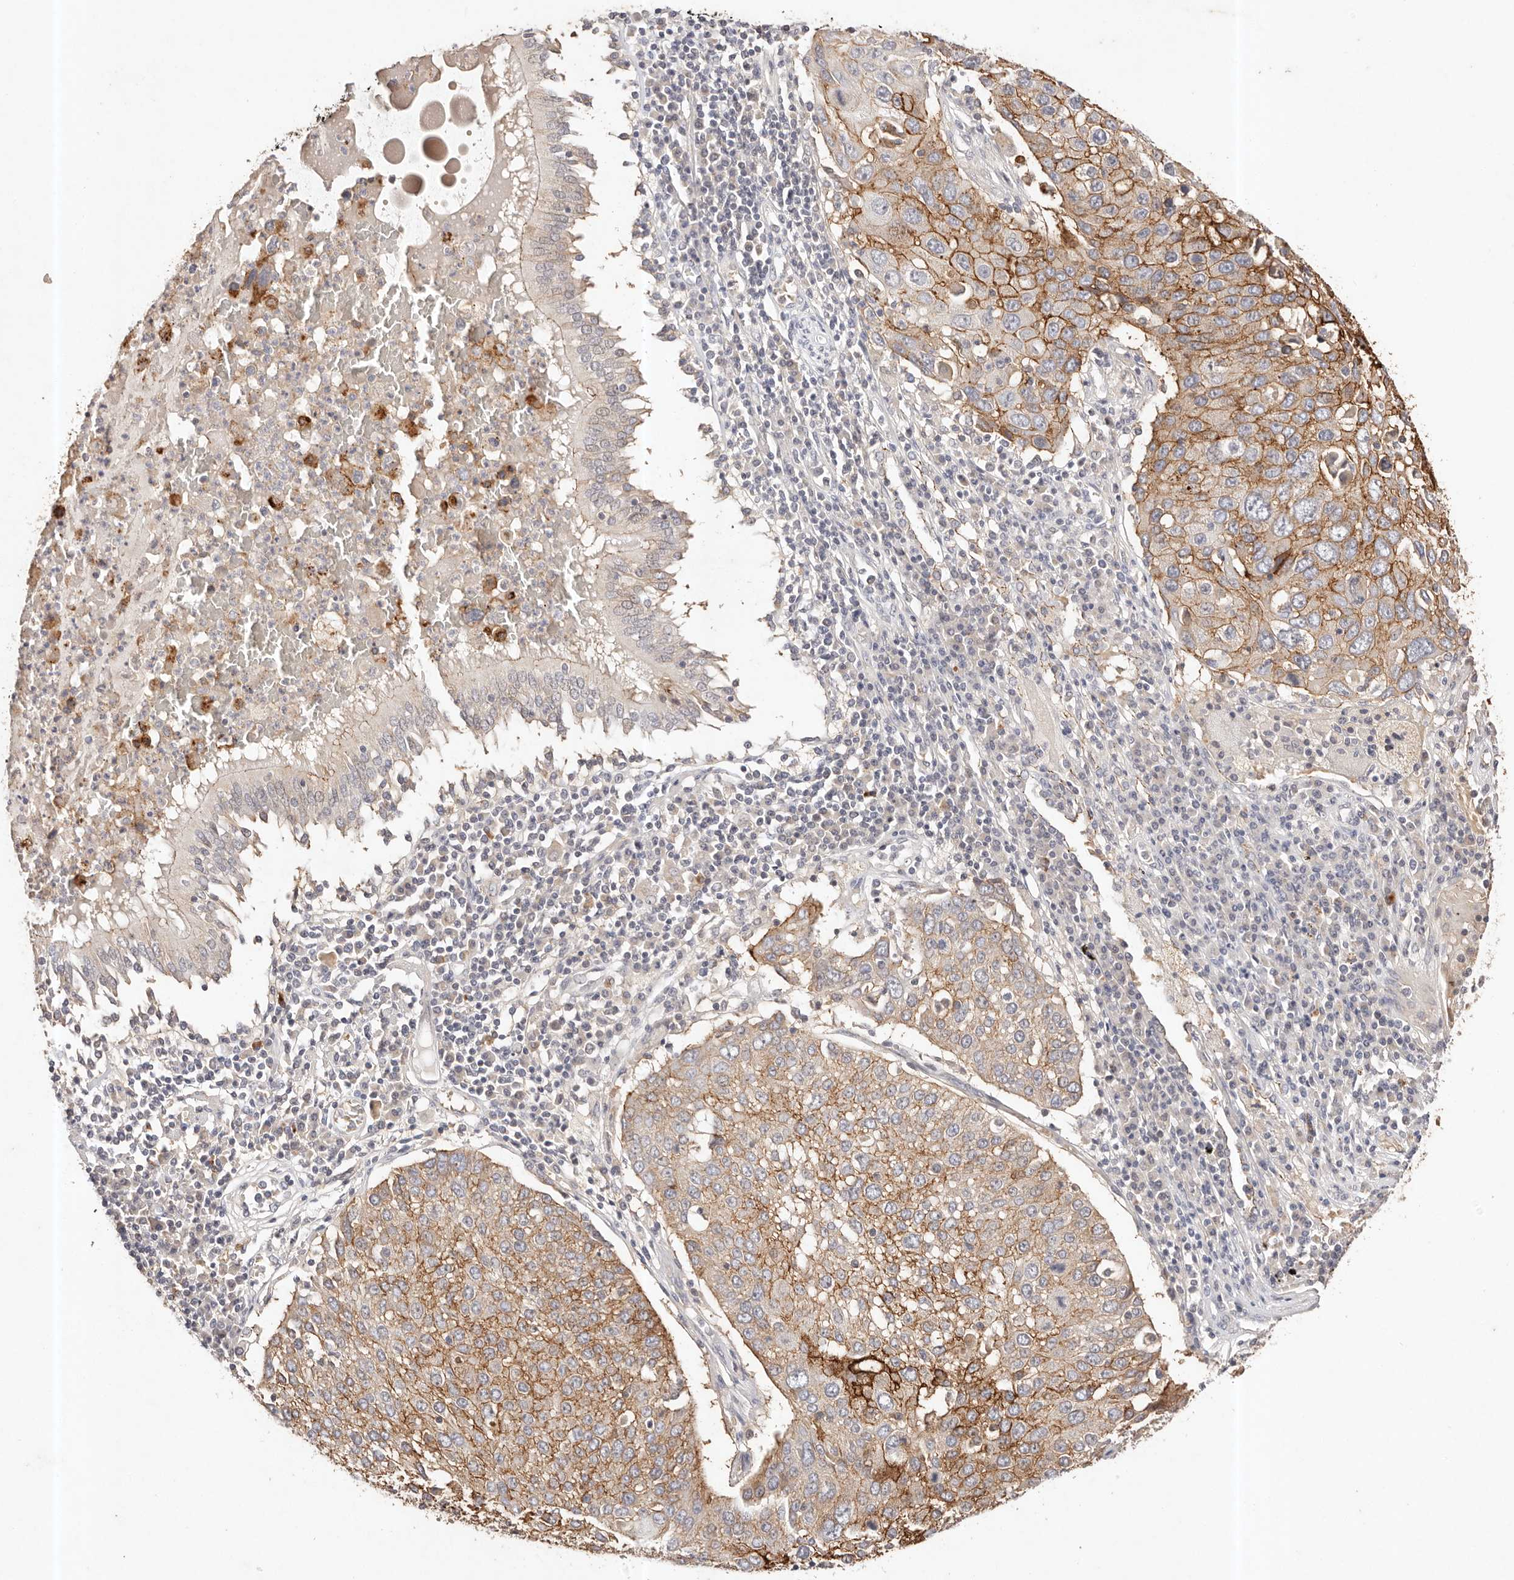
{"staining": {"intensity": "moderate", "quantity": "25%-75%", "location": "cytoplasmic/membranous"}, "tissue": "lung cancer", "cell_type": "Tumor cells", "image_type": "cancer", "snomed": [{"axis": "morphology", "description": "Squamous cell carcinoma, NOS"}, {"axis": "topography", "description": "Lung"}], "caption": "The histopathology image displays immunohistochemical staining of lung cancer. There is moderate cytoplasmic/membranous positivity is present in approximately 25%-75% of tumor cells.", "gene": "CXADR", "patient": {"sex": "male", "age": 65}}